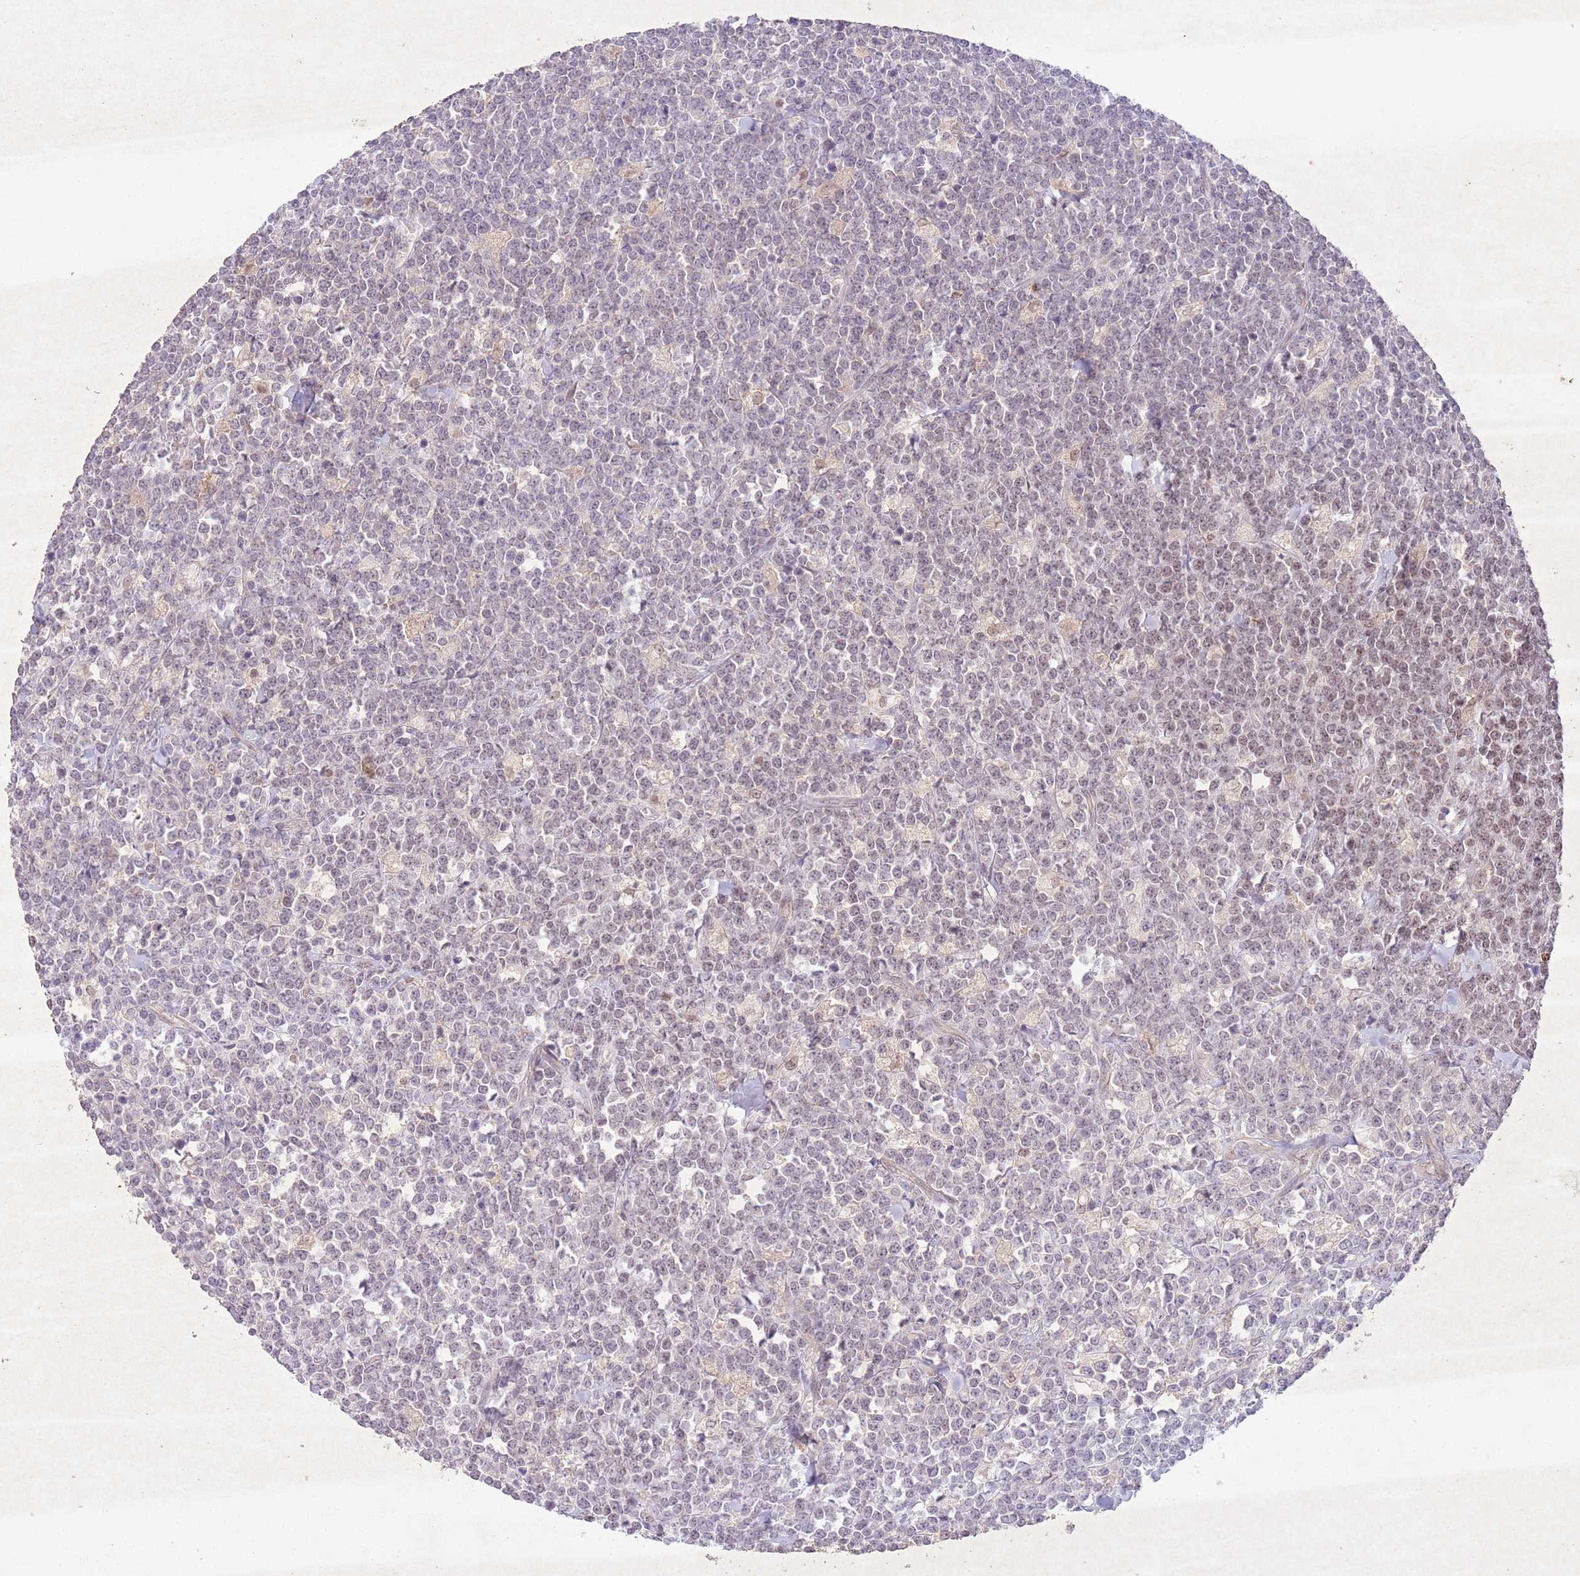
{"staining": {"intensity": "moderate", "quantity": "<25%", "location": "nuclear"}, "tissue": "lymphoma", "cell_type": "Tumor cells", "image_type": "cancer", "snomed": [{"axis": "morphology", "description": "Malignant lymphoma, non-Hodgkin's type, High grade"}, {"axis": "topography", "description": "Small intestine"}], "caption": "A photomicrograph of high-grade malignant lymphoma, non-Hodgkin's type stained for a protein reveals moderate nuclear brown staining in tumor cells. (DAB IHC with brightfield microscopy, high magnification).", "gene": "CCNI", "patient": {"sex": "male", "age": 8}}